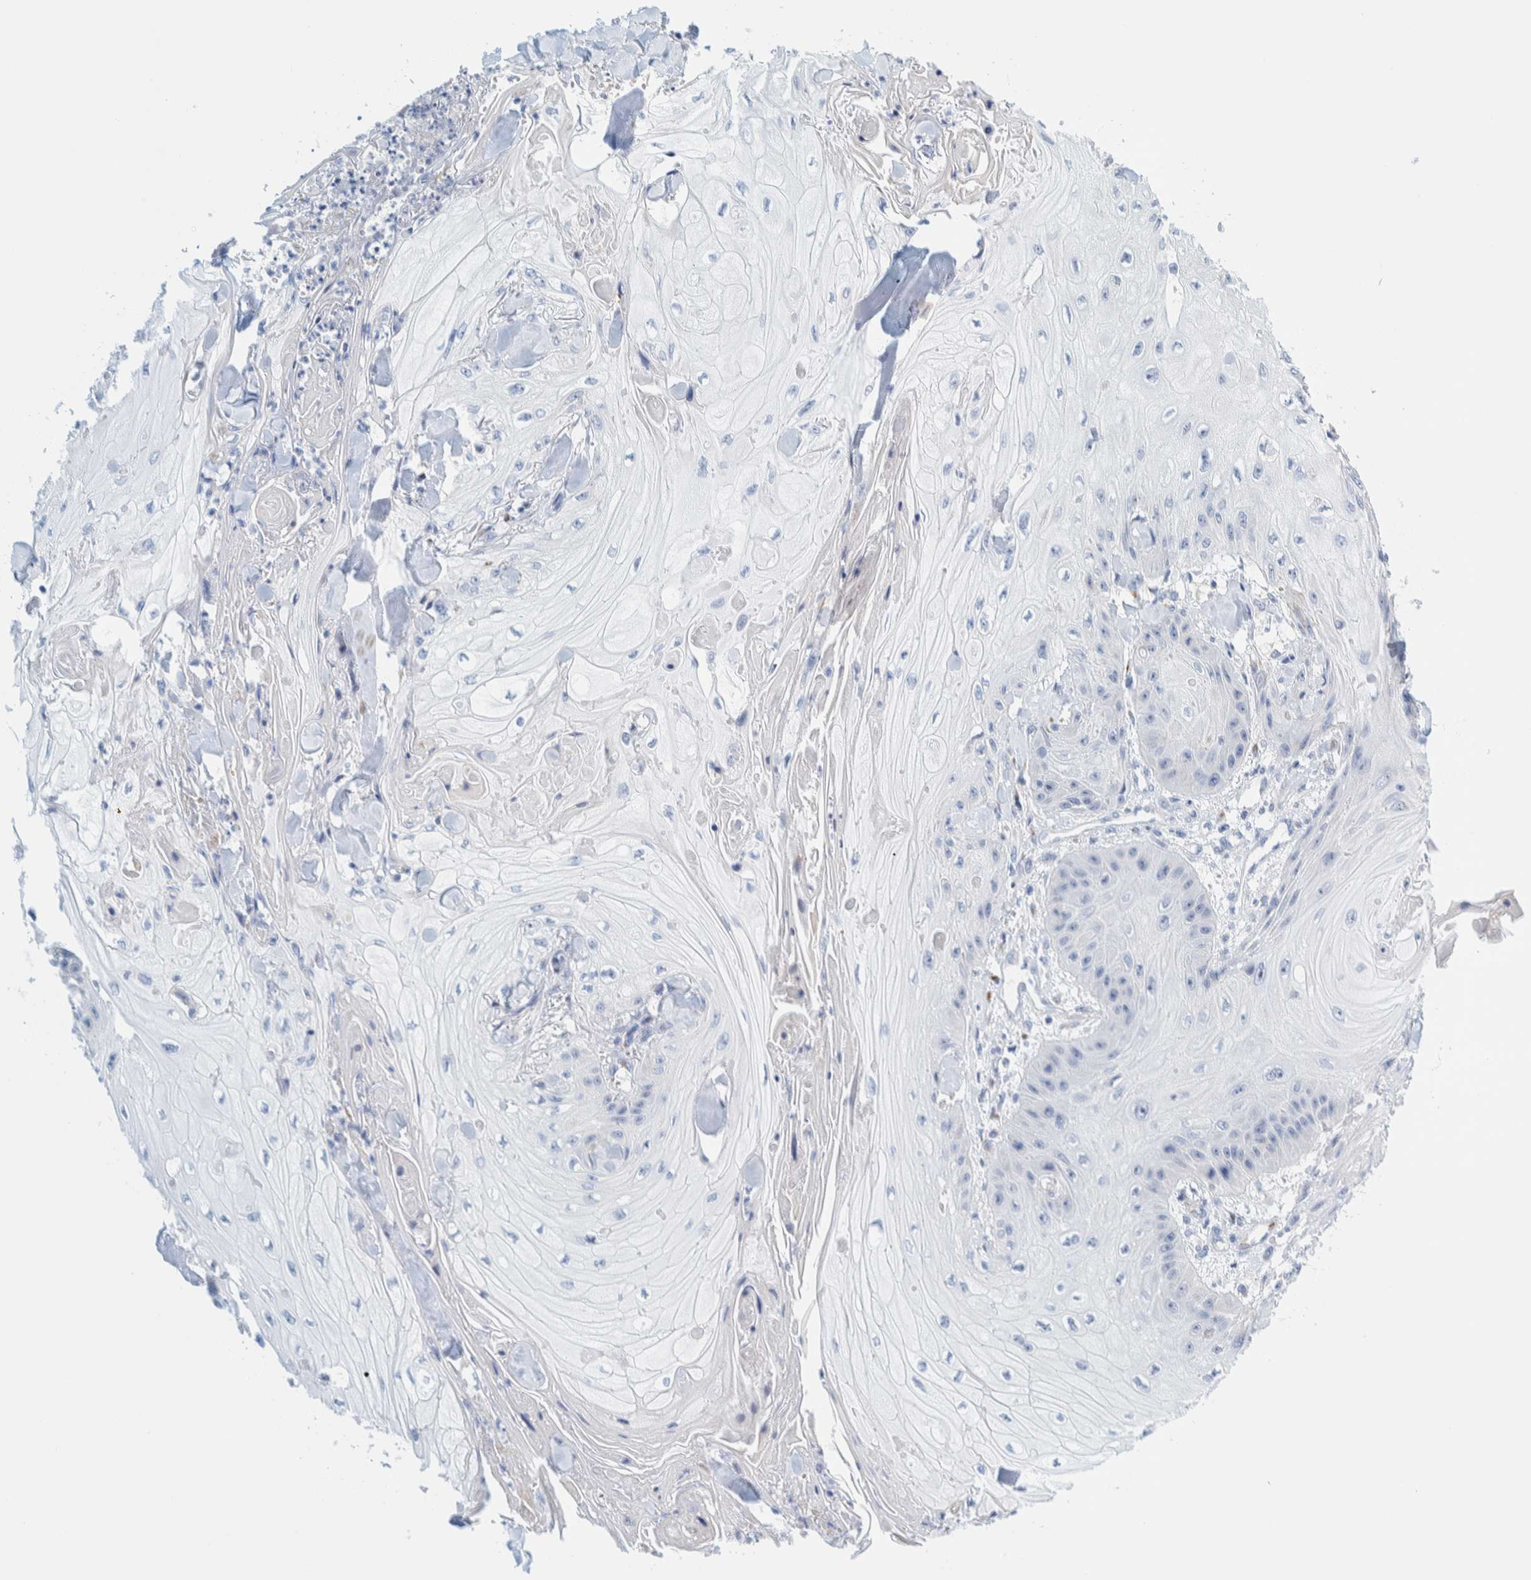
{"staining": {"intensity": "negative", "quantity": "none", "location": "none"}, "tissue": "skin cancer", "cell_type": "Tumor cells", "image_type": "cancer", "snomed": [{"axis": "morphology", "description": "Squamous cell carcinoma, NOS"}, {"axis": "topography", "description": "Skin"}], "caption": "A photomicrograph of human skin cancer is negative for staining in tumor cells.", "gene": "MOG", "patient": {"sex": "male", "age": 74}}